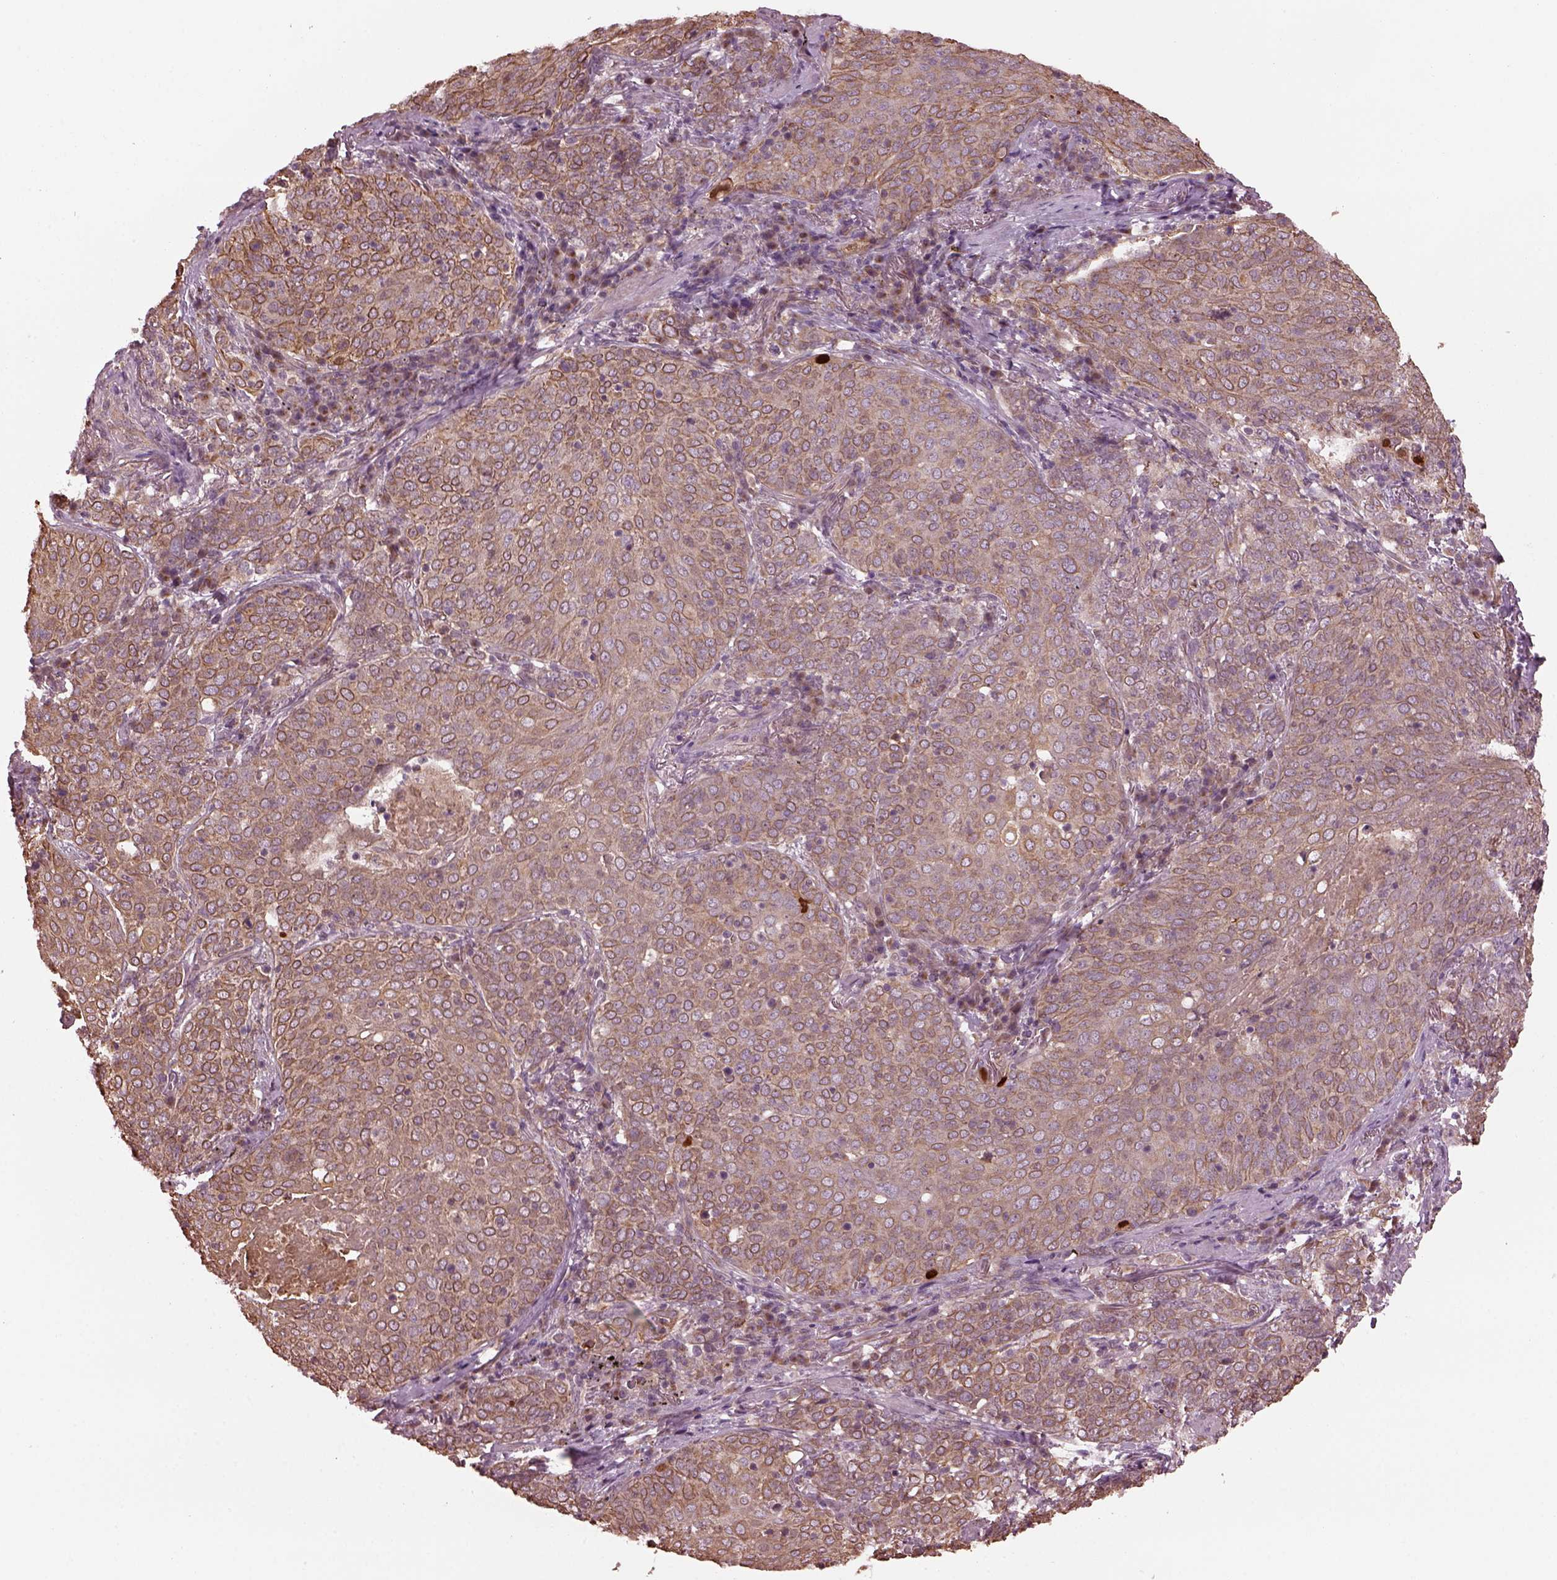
{"staining": {"intensity": "moderate", "quantity": "25%-75%", "location": "cytoplasmic/membranous,nuclear"}, "tissue": "lung cancer", "cell_type": "Tumor cells", "image_type": "cancer", "snomed": [{"axis": "morphology", "description": "Squamous cell carcinoma, NOS"}, {"axis": "topography", "description": "Lung"}], "caption": "There is medium levels of moderate cytoplasmic/membranous and nuclear staining in tumor cells of lung cancer, as demonstrated by immunohistochemical staining (brown color).", "gene": "RUFY3", "patient": {"sex": "male", "age": 82}}